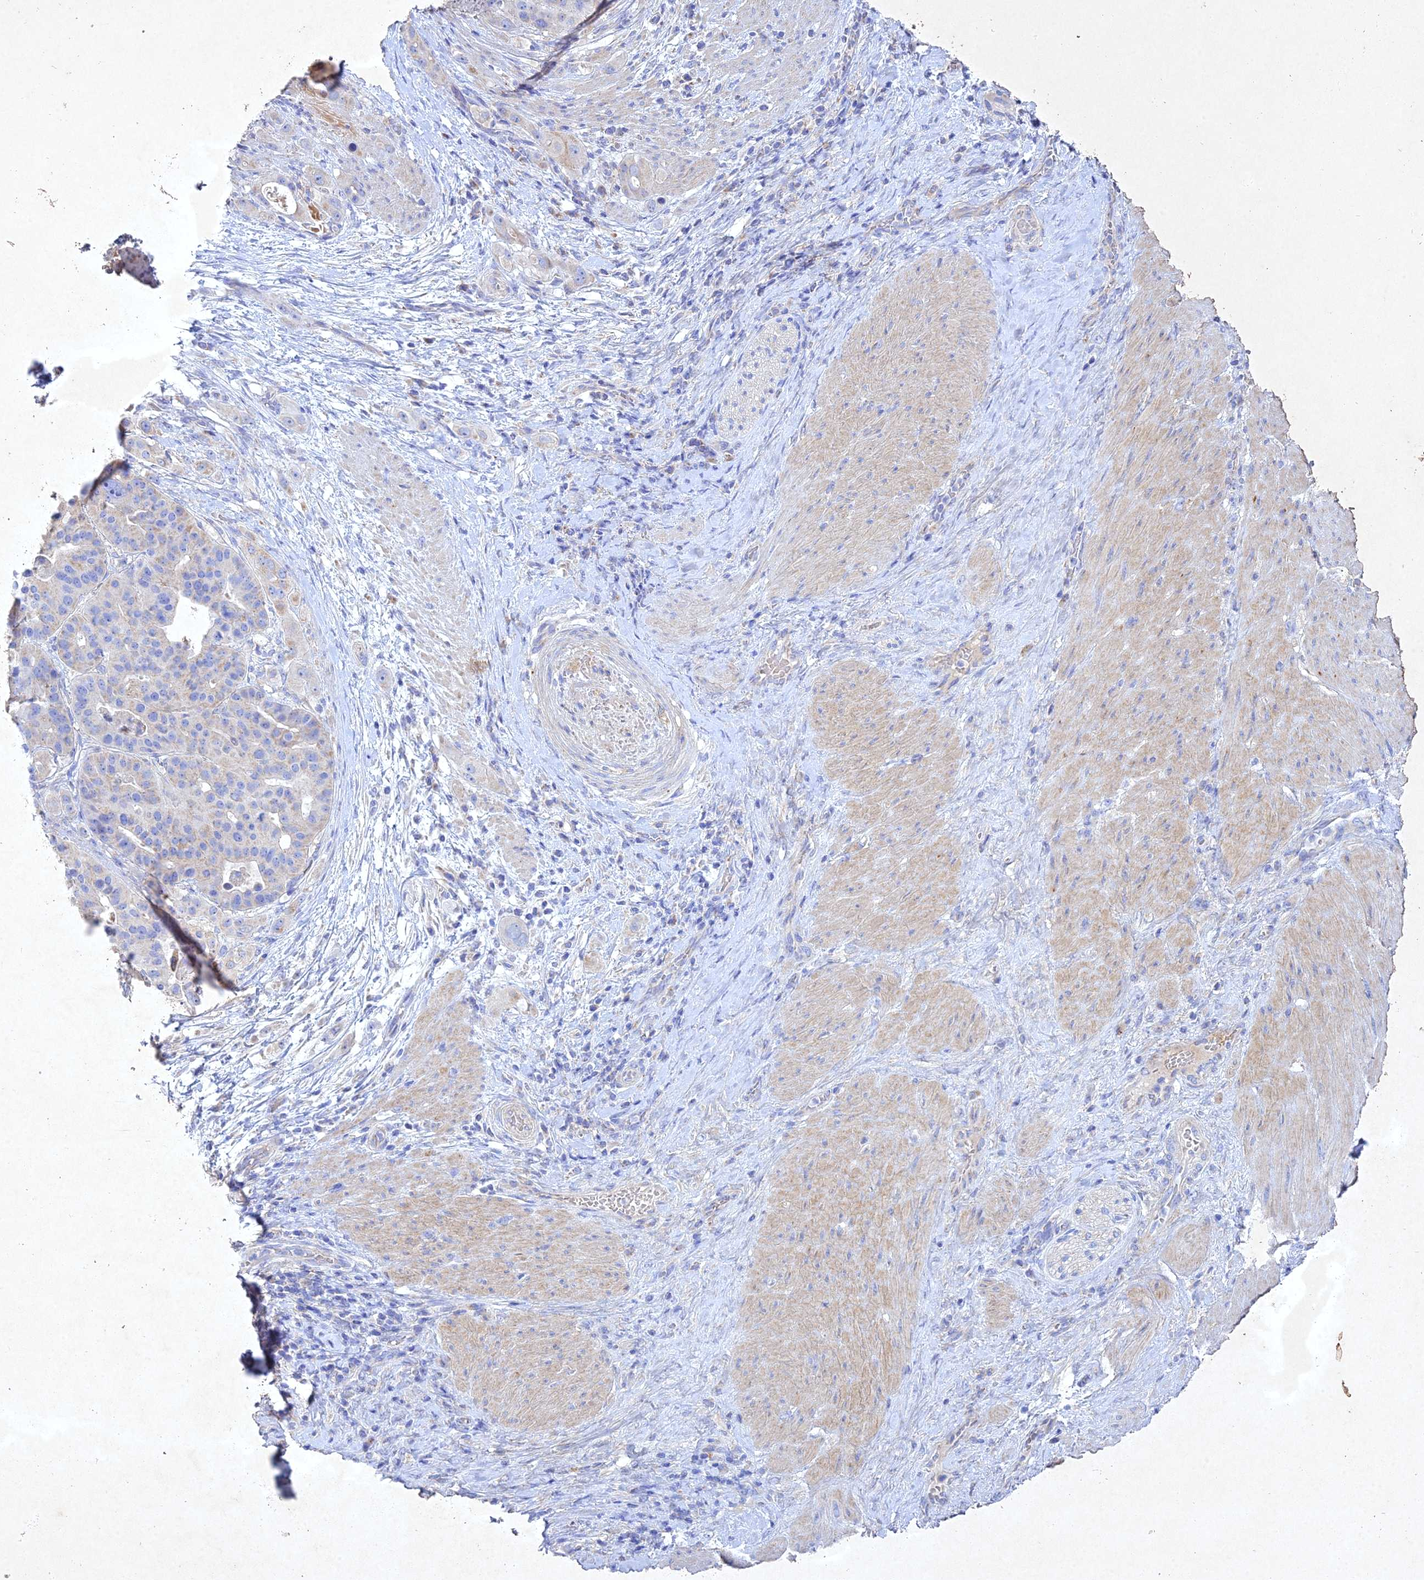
{"staining": {"intensity": "weak", "quantity": "<25%", "location": "cytoplasmic/membranous"}, "tissue": "stomach cancer", "cell_type": "Tumor cells", "image_type": "cancer", "snomed": [{"axis": "morphology", "description": "Adenocarcinoma, NOS"}, {"axis": "topography", "description": "Stomach"}], "caption": "Tumor cells show no significant protein staining in adenocarcinoma (stomach). Brightfield microscopy of immunohistochemistry stained with DAB (brown) and hematoxylin (blue), captured at high magnification.", "gene": "NDUFV1", "patient": {"sex": "male", "age": 48}}